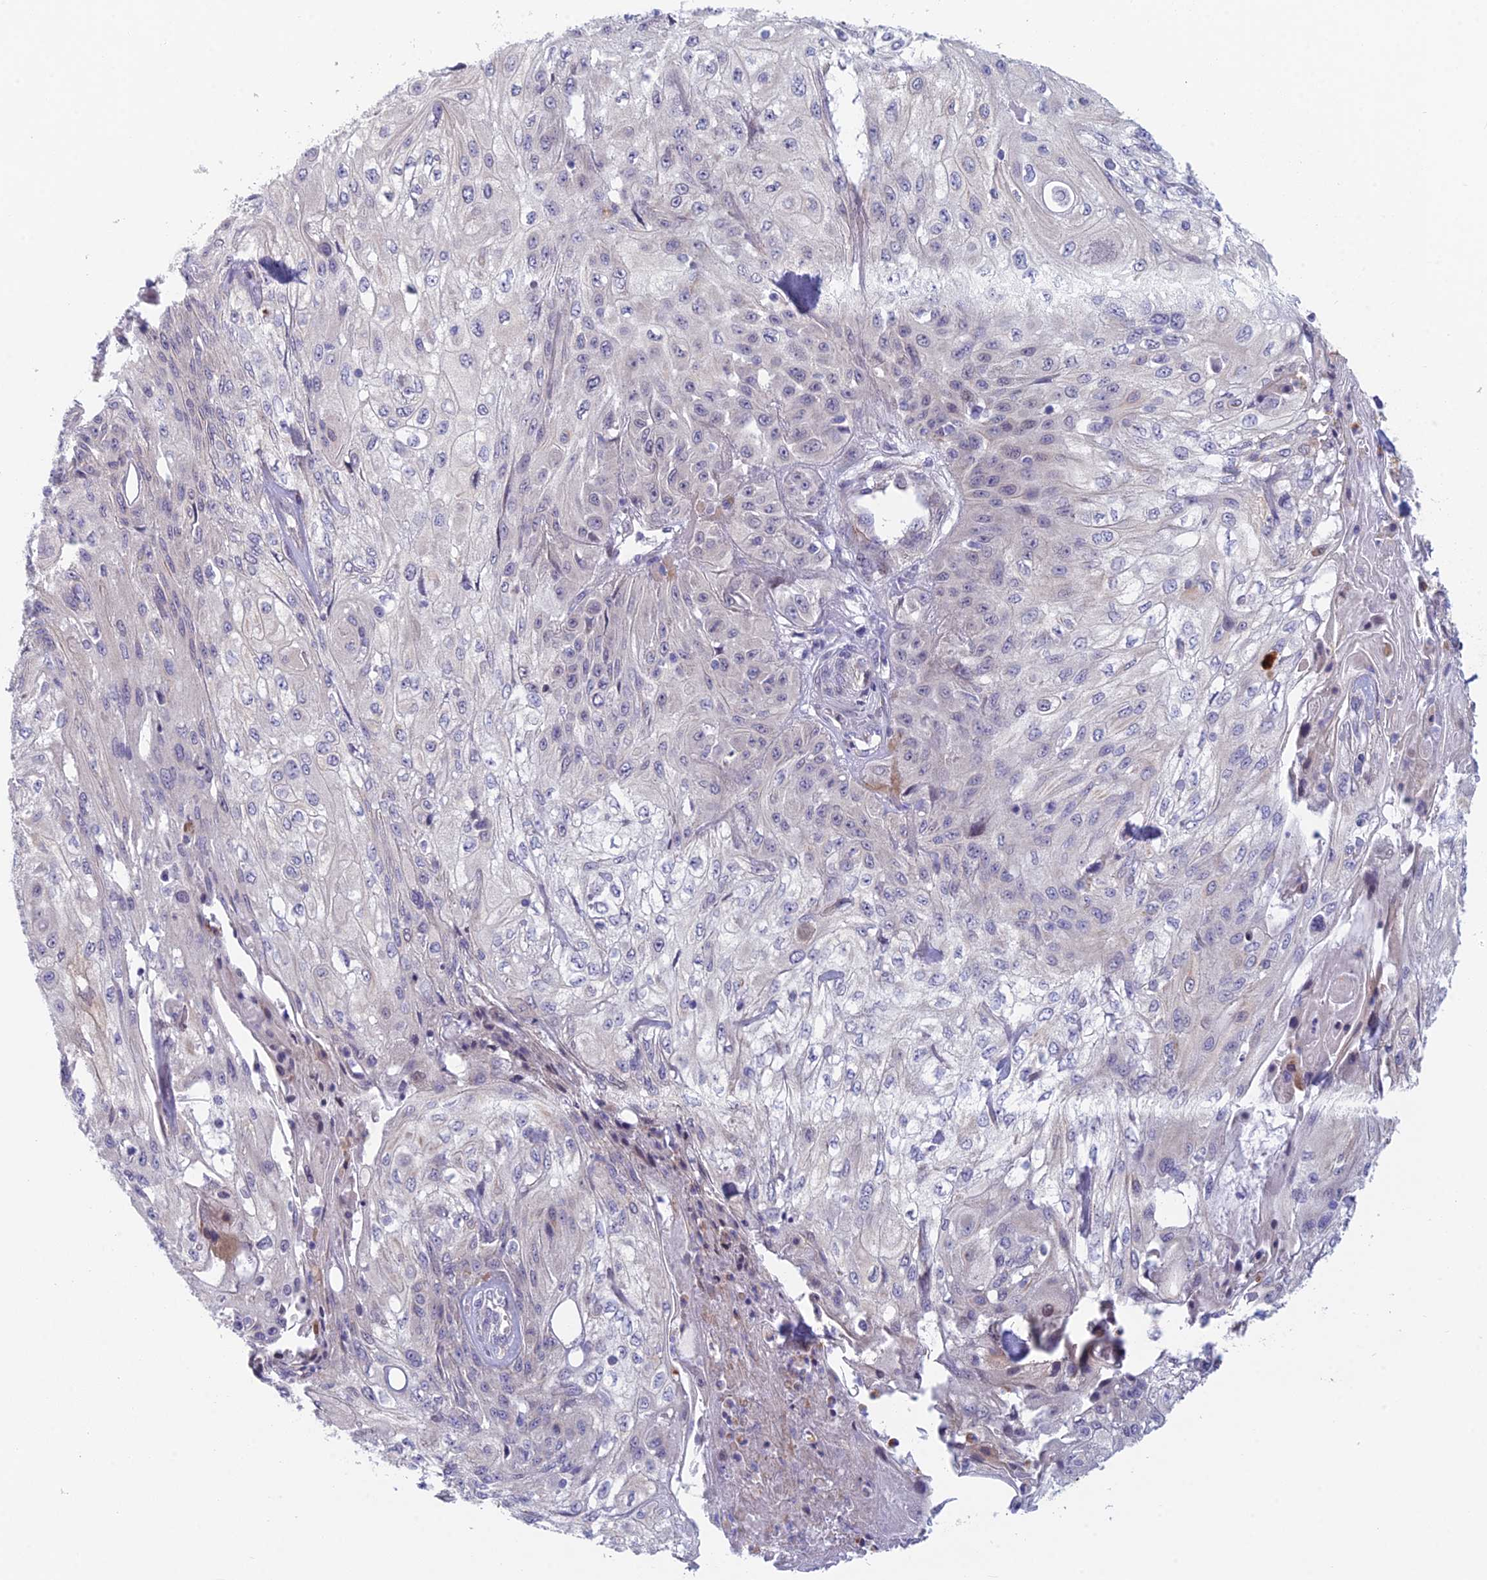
{"staining": {"intensity": "negative", "quantity": "none", "location": "none"}, "tissue": "skin cancer", "cell_type": "Tumor cells", "image_type": "cancer", "snomed": [{"axis": "morphology", "description": "Squamous cell carcinoma, NOS"}, {"axis": "morphology", "description": "Squamous cell carcinoma, metastatic, NOS"}, {"axis": "topography", "description": "Skin"}, {"axis": "topography", "description": "Lymph node"}], "caption": "DAB immunohistochemical staining of skin cancer (metastatic squamous cell carcinoma) reveals no significant staining in tumor cells.", "gene": "PPP1R26", "patient": {"sex": "male", "age": 75}}